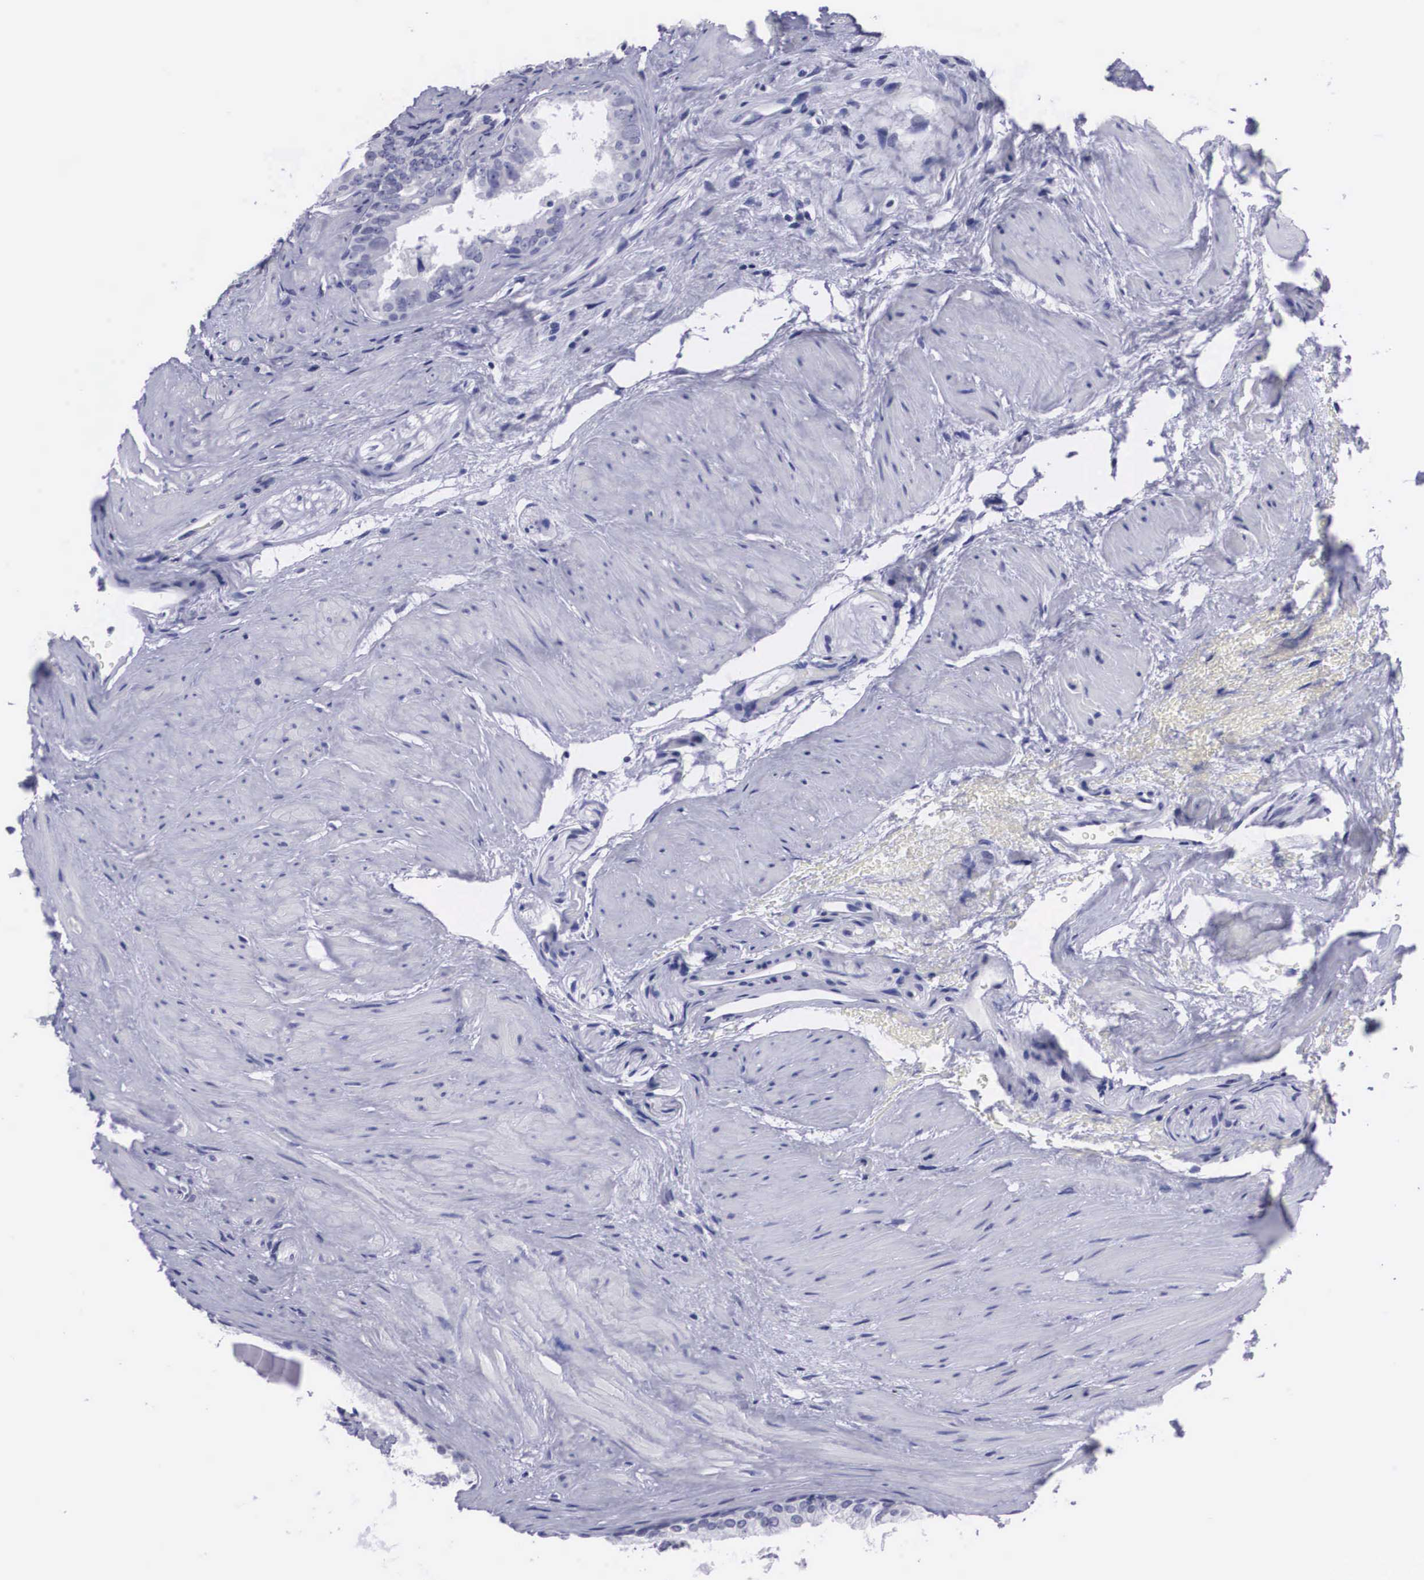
{"staining": {"intensity": "negative", "quantity": "none", "location": "none"}, "tissue": "urinary bladder", "cell_type": "Urothelial cells", "image_type": "normal", "snomed": [{"axis": "morphology", "description": "Normal tissue, NOS"}, {"axis": "topography", "description": "Urinary bladder"}], "caption": "An immunohistochemistry (IHC) photomicrograph of normal urinary bladder is shown. There is no staining in urothelial cells of urinary bladder. The staining was performed using DAB to visualize the protein expression in brown, while the nuclei were stained in blue with hematoxylin (Magnification: 20x).", "gene": "C22orf31", "patient": {"sex": "male", "age": 72}}